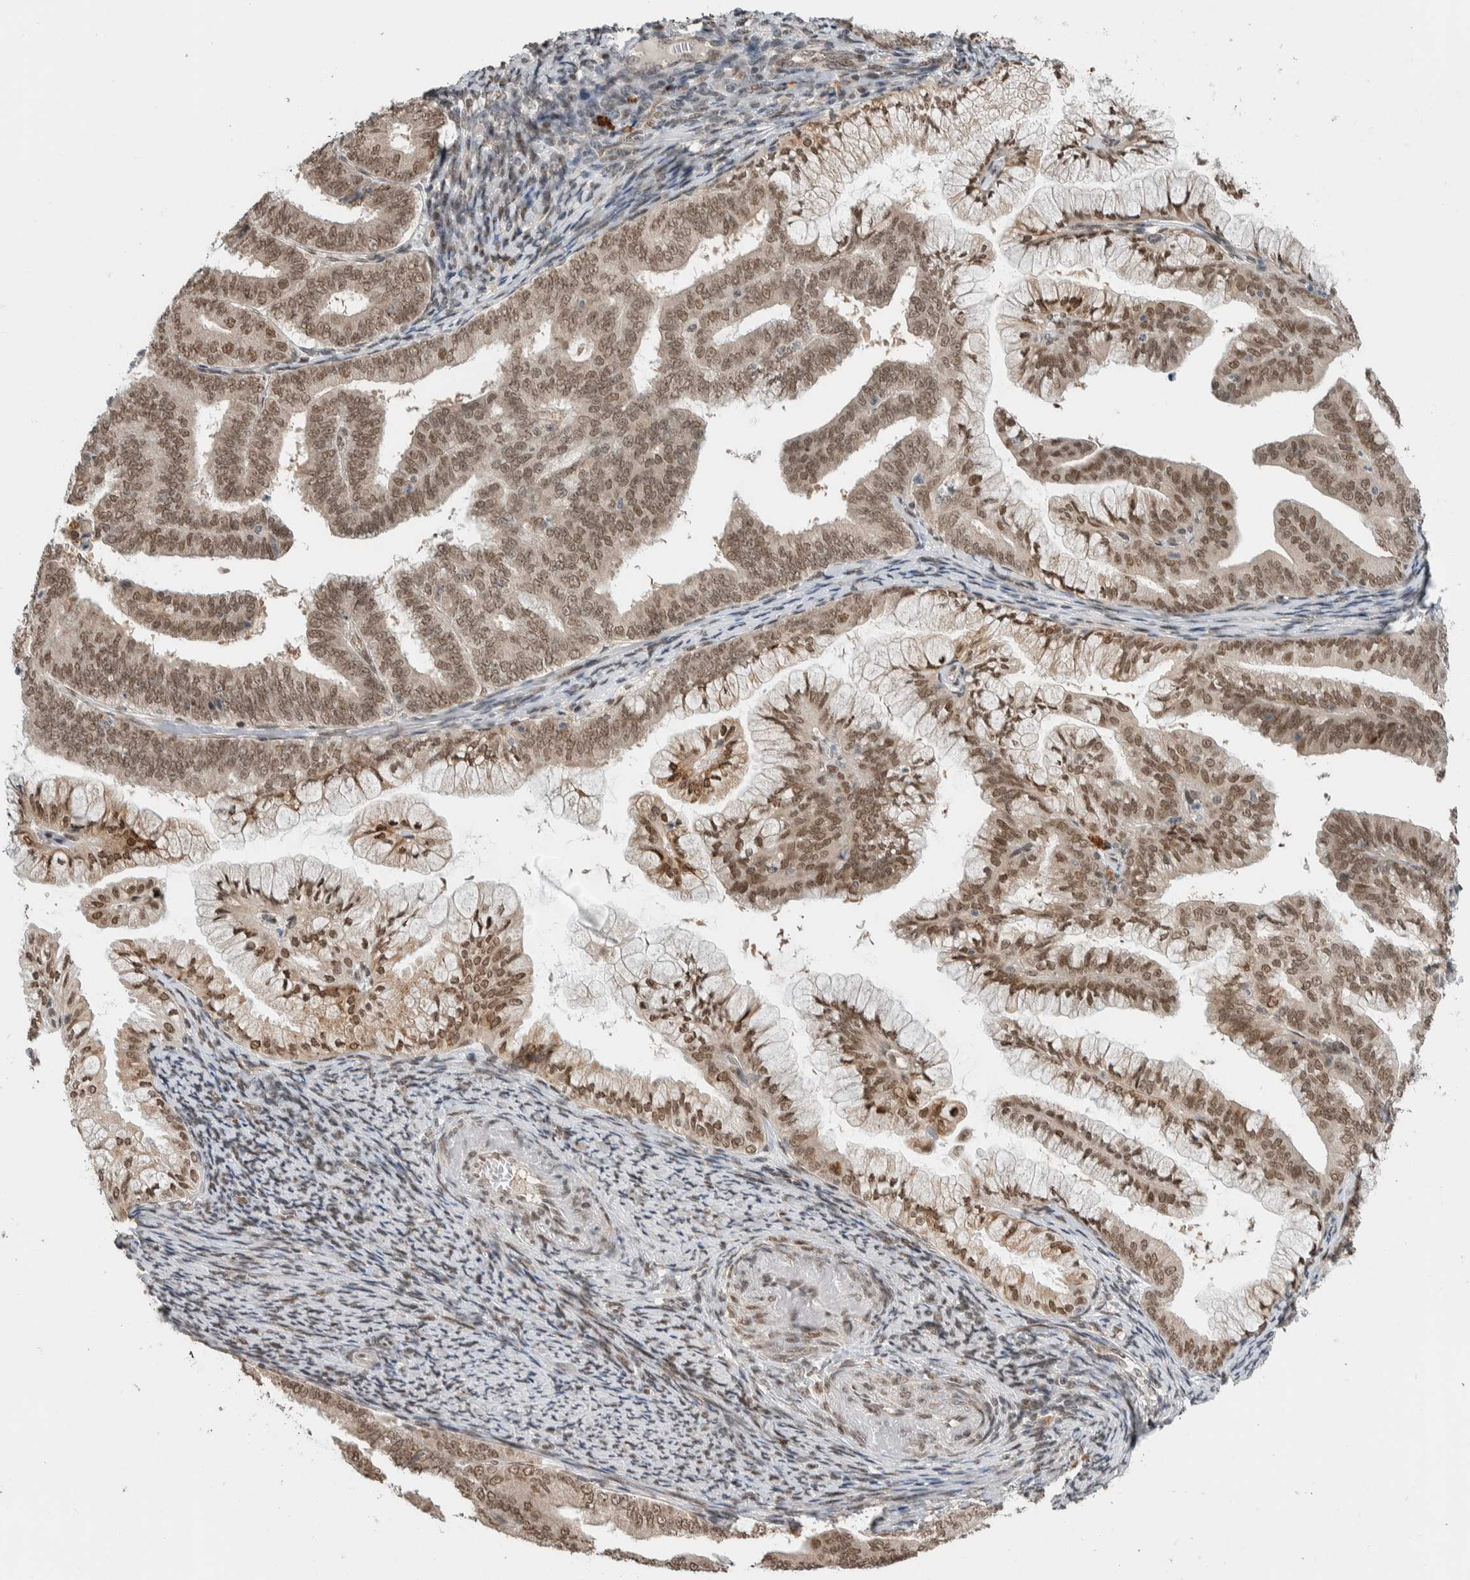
{"staining": {"intensity": "moderate", "quantity": ">75%", "location": "cytoplasmic/membranous,nuclear"}, "tissue": "endometrial cancer", "cell_type": "Tumor cells", "image_type": "cancer", "snomed": [{"axis": "morphology", "description": "Adenocarcinoma, NOS"}, {"axis": "topography", "description": "Endometrium"}], "caption": "High-power microscopy captured an IHC histopathology image of adenocarcinoma (endometrial), revealing moderate cytoplasmic/membranous and nuclear expression in about >75% of tumor cells.", "gene": "TNRC18", "patient": {"sex": "female", "age": 63}}